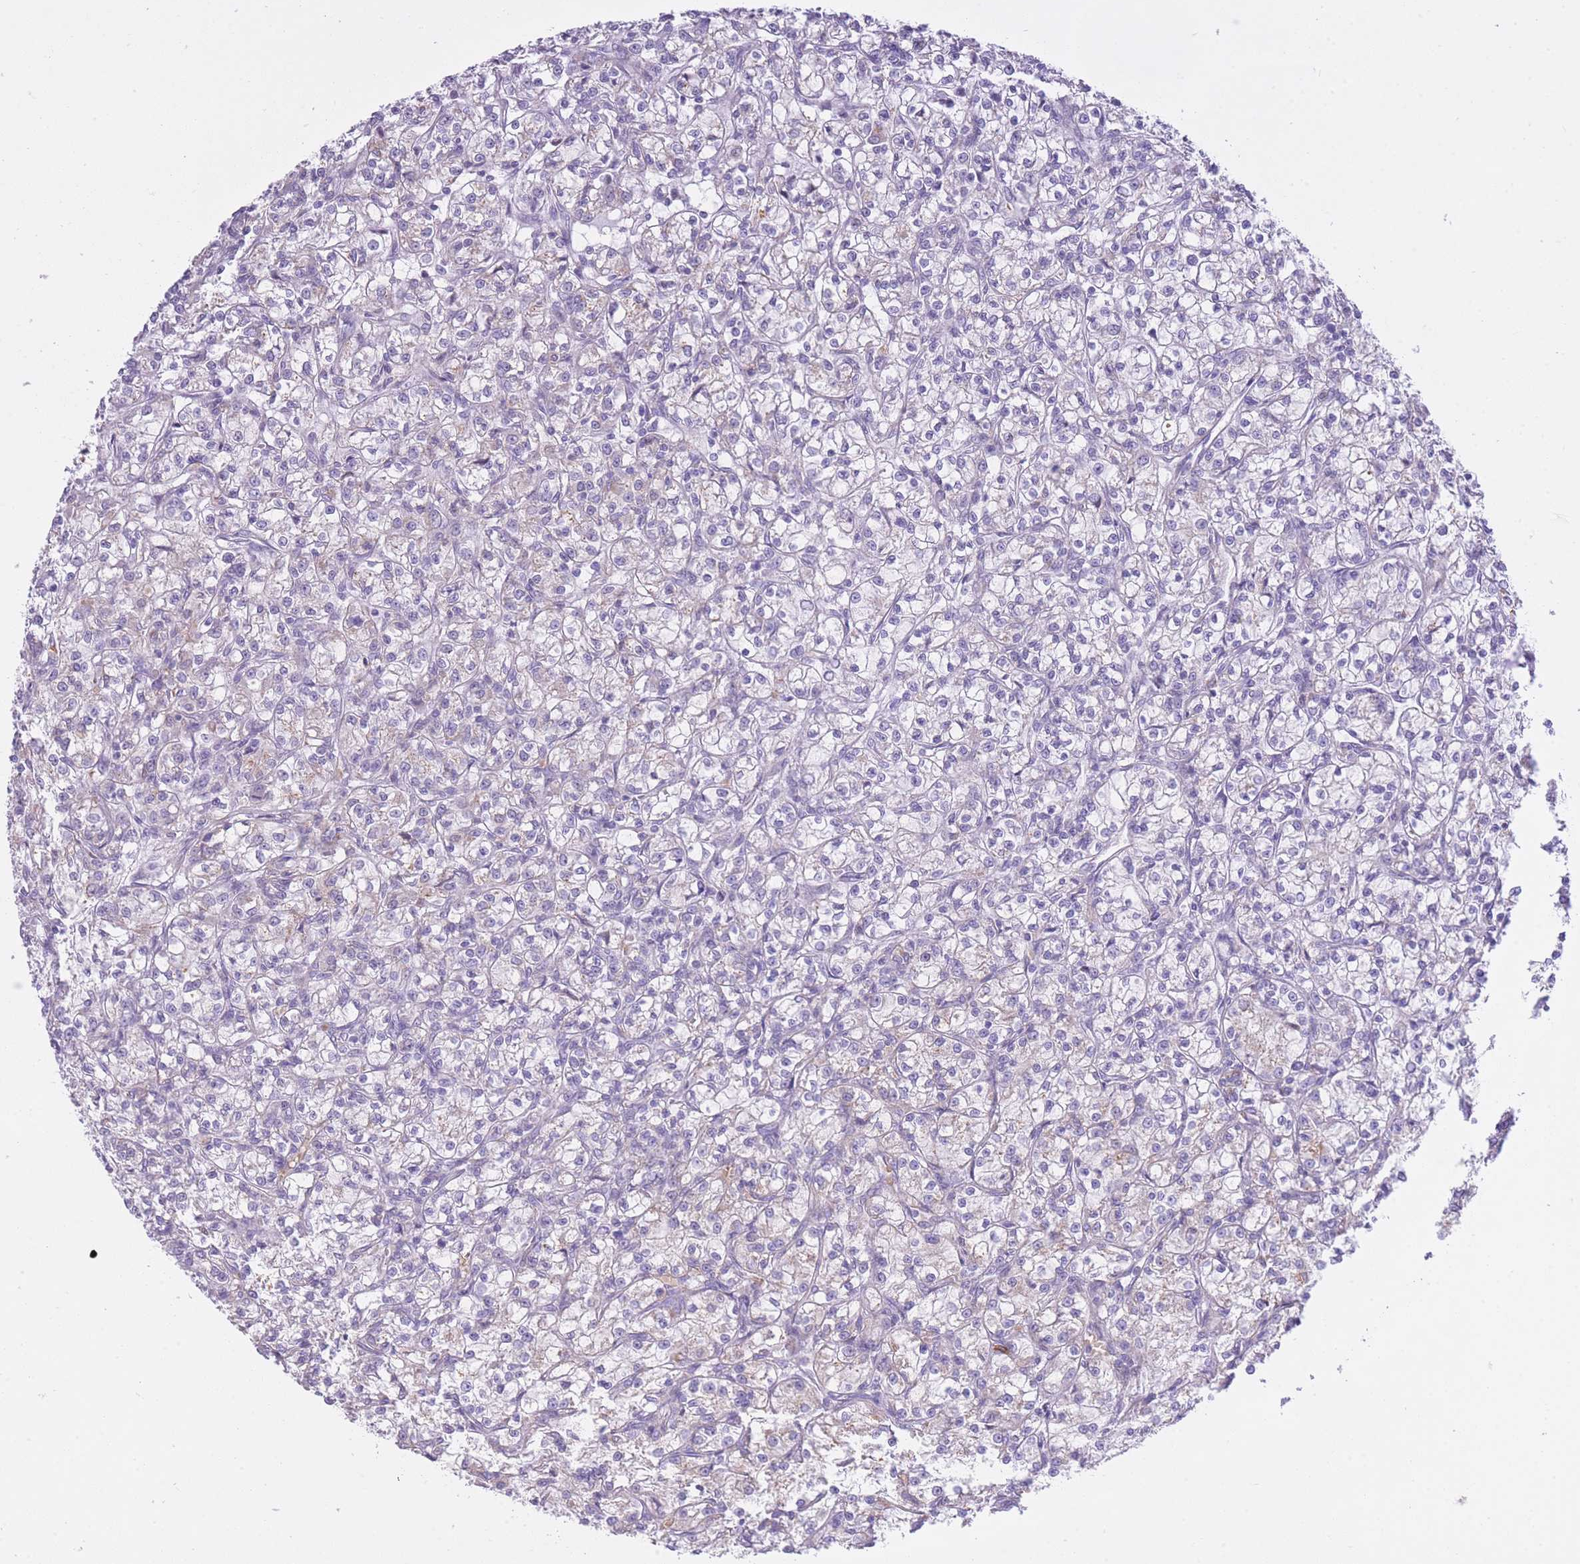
{"staining": {"intensity": "negative", "quantity": "none", "location": "none"}, "tissue": "renal cancer", "cell_type": "Tumor cells", "image_type": "cancer", "snomed": [{"axis": "morphology", "description": "Adenocarcinoma, NOS"}, {"axis": "topography", "description": "Kidney"}], "caption": "DAB immunohistochemical staining of renal cancer (adenocarcinoma) demonstrates no significant expression in tumor cells.", "gene": "MEIOSIN", "patient": {"sex": "female", "age": 59}}